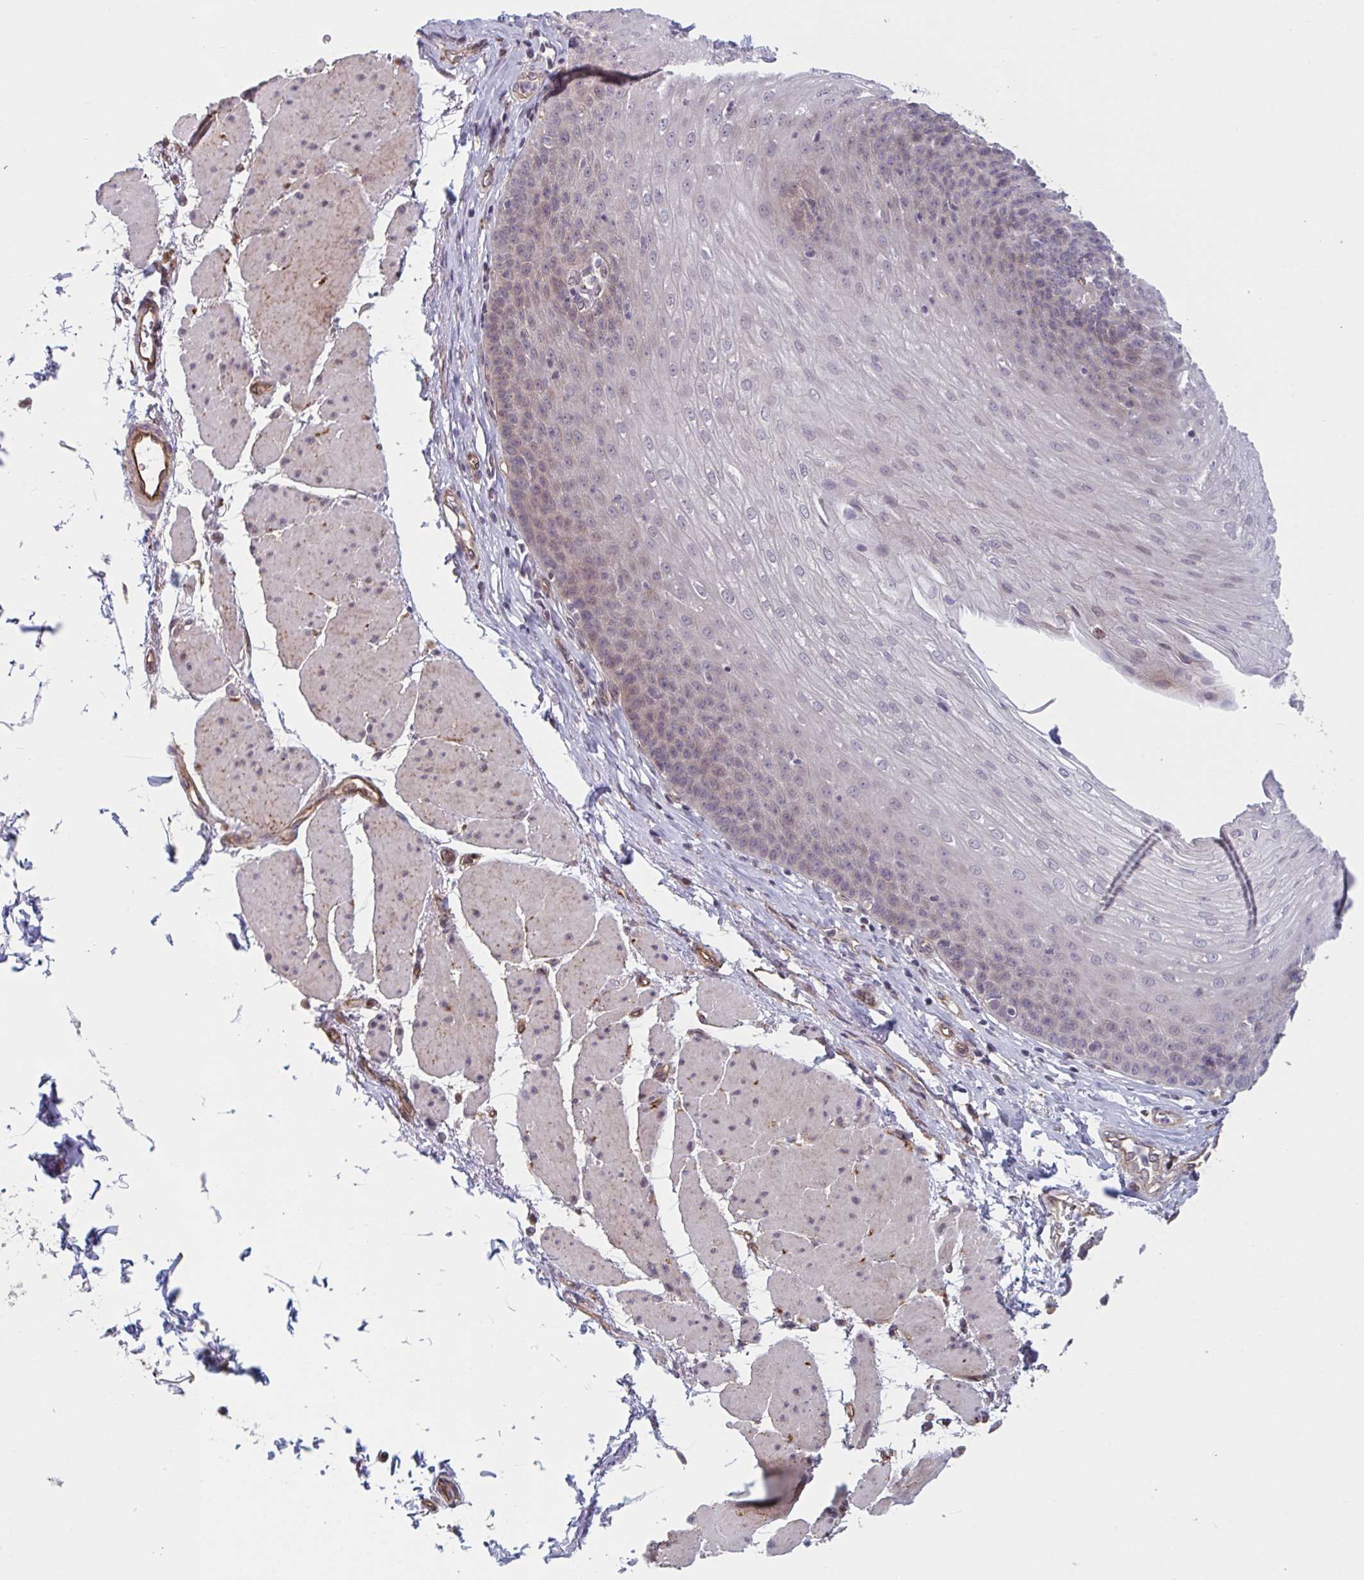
{"staining": {"intensity": "weak", "quantity": "<25%", "location": "cytoplasmic/membranous,nuclear"}, "tissue": "esophagus", "cell_type": "Squamous epithelial cells", "image_type": "normal", "snomed": [{"axis": "morphology", "description": "Normal tissue, NOS"}, {"axis": "topography", "description": "Esophagus"}], "caption": "Human esophagus stained for a protein using immunohistochemistry displays no staining in squamous epithelial cells.", "gene": "TNFSF10", "patient": {"sex": "female", "age": 81}}